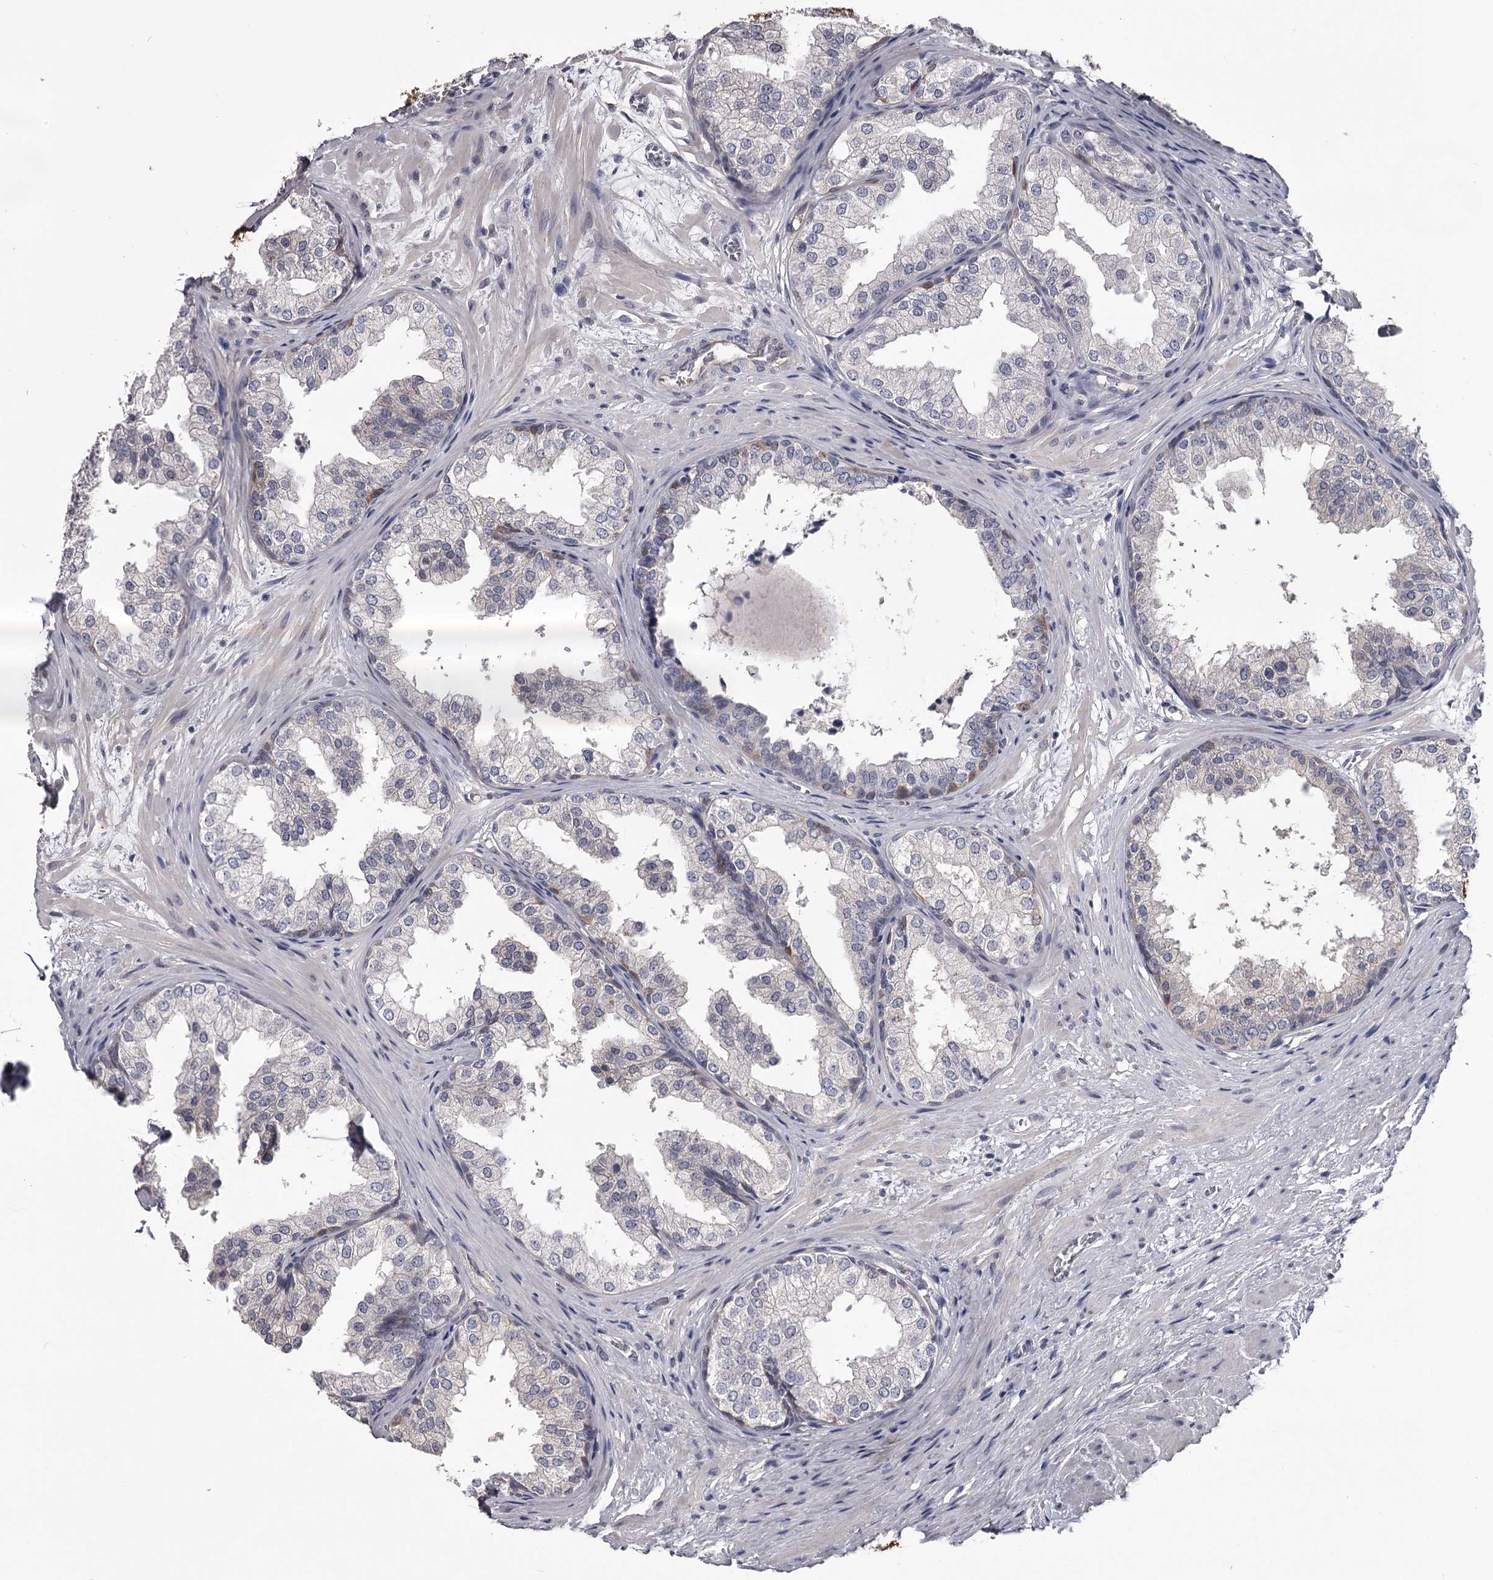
{"staining": {"intensity": "weak", "quantity": "<25%", "location": "nuclear"}, "tissue": "prostate", "cell_type": "Glandular cells", "image_type": "normal", "snomed": [{"axis": "morphology", "description": "Normal tissue, NOS"}, {"axis": "topography", "description": "Prostate"}], "caption": "IHC of benign human prostate demonstrates no expression in glandular cells.", "gene": "GSTO1", "patient": {"sex": "male", "age": 48}}